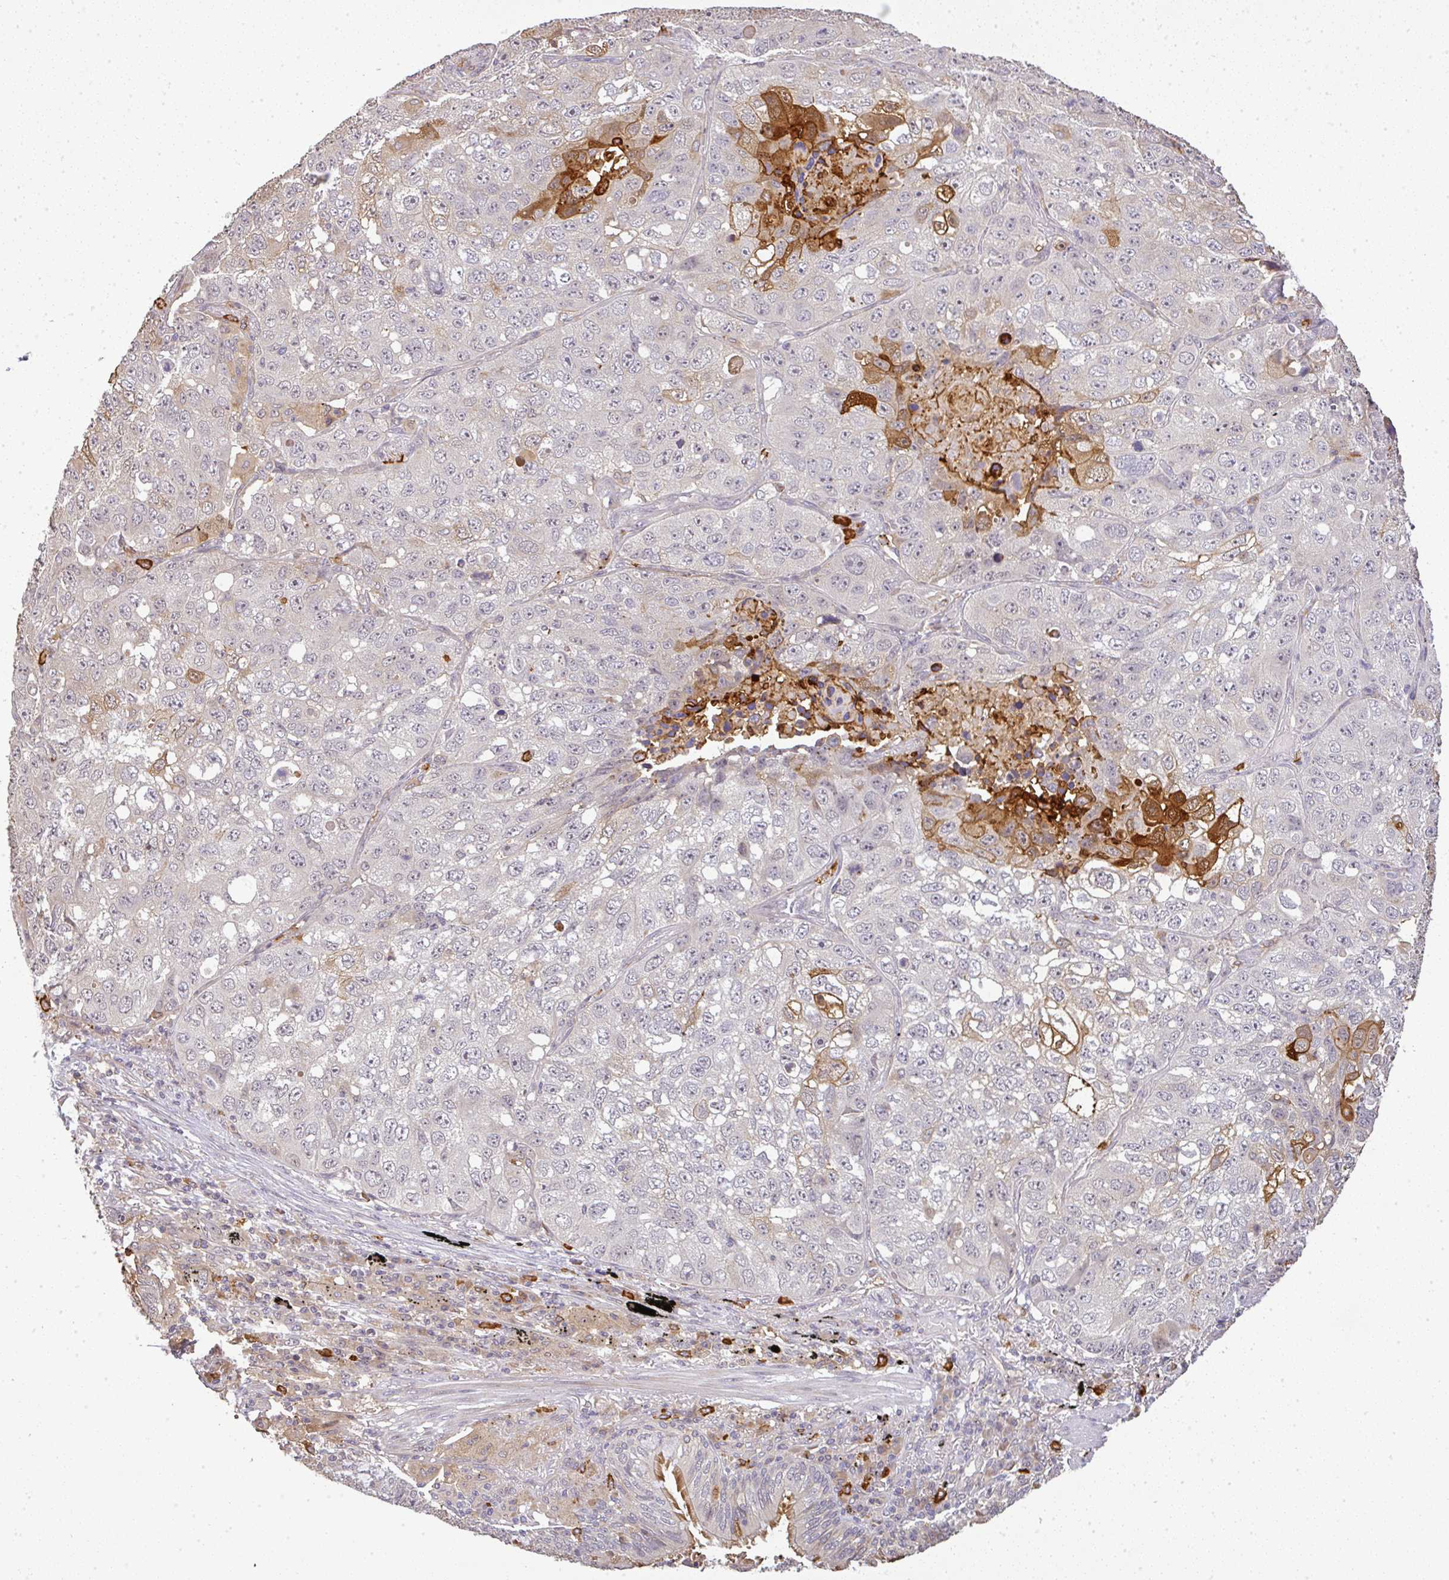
{"staining": {"intensity": "negative", "quantity": "none", "location": "none"}, "tissue": "lung cancer", "cell_type": "Tumor cells", "image_type": "cancer", "snomed": [{"axis": "morphology", "description": "Squamous cell carcinoma, NOS"}, {"axis": "topography", "description": "Lung"}], "caption": "High power microscopy image of an immunohistochemistry histopathology image of squamous cell carcinoma (lung), revealing no significant expression in tumor cells. (DAB immunohistochemistry, high magnification).", "gene": "FAM153A", "patient": {"sex": "male", "age": 60}}